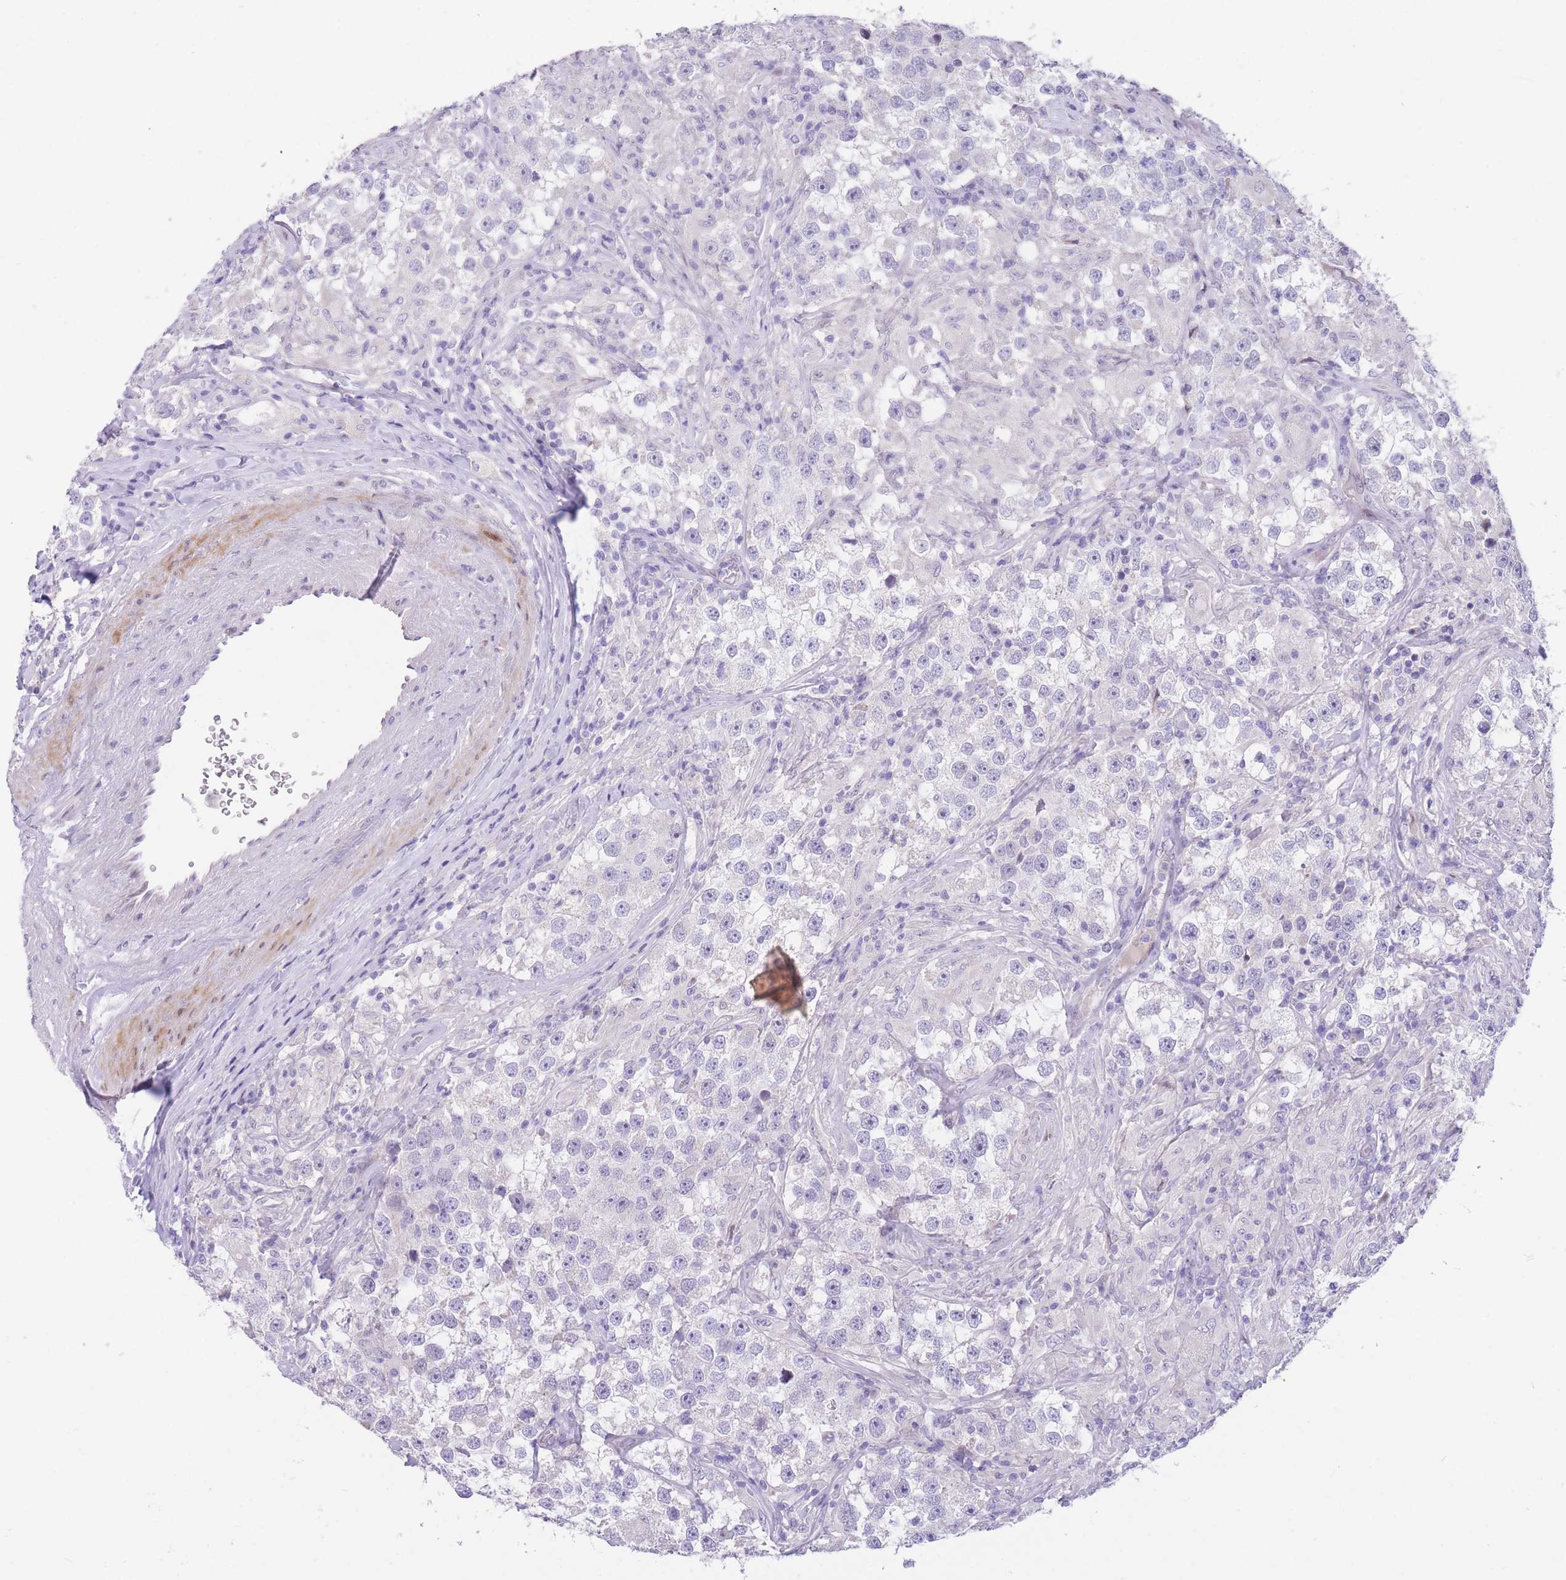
{"staining": {"intensity": "negative", "quantity": "none", "location": "none"}, "tissue": "testis cancer", "cell_type": "Tumor cells", "image_type": "cancer", "snomed": [{"axis": "morphology", "description": "Seminoma, NOS"}, {"axis": "topography", "description": "Testis"}], "caption": "Testis seminoma stained for a protein using immunohistochemistry (IHC) reveals no expression tumor cells.", "gene": "SHCBP1", "patient": {"sex": "male", "age": 46}}